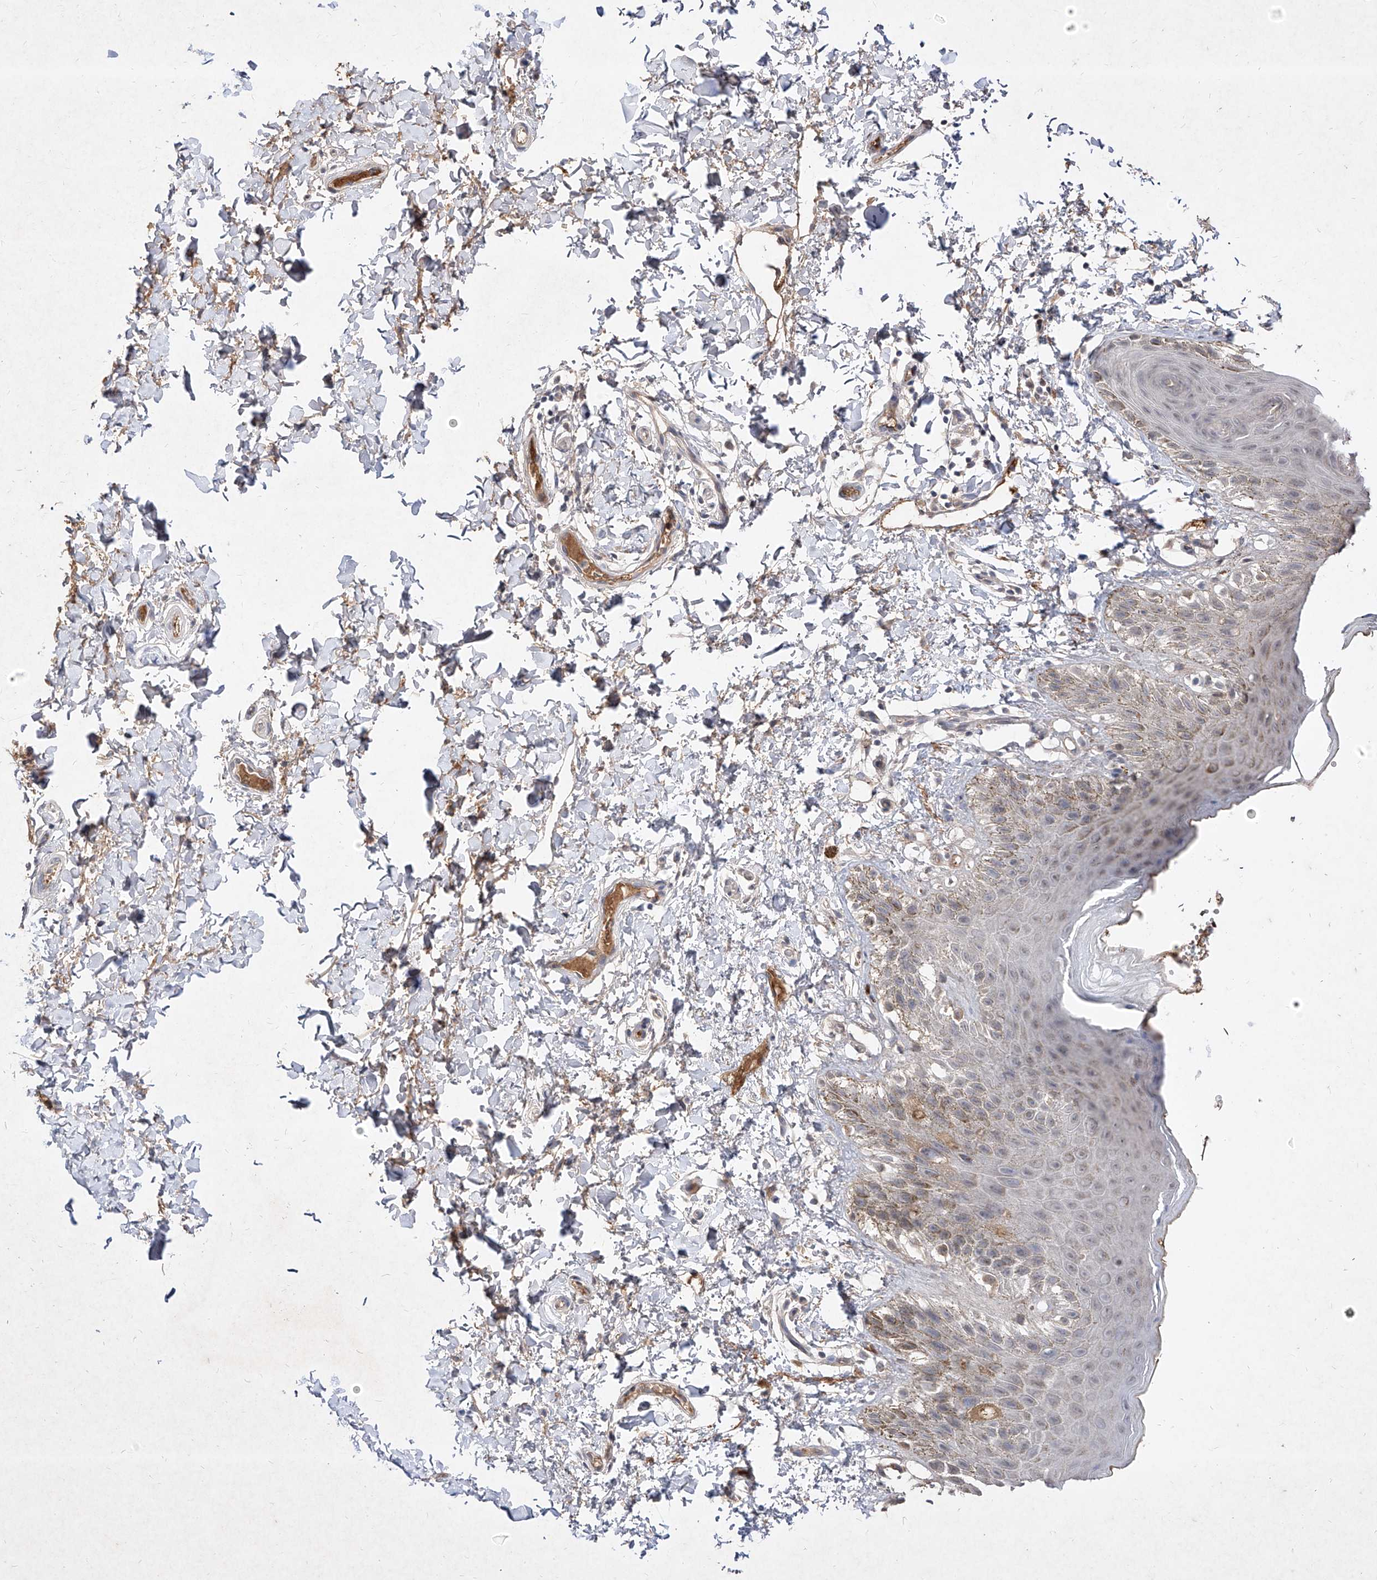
{"staining": {"intensity": "weak", "quantity": "<25%", "location": "cytoplasmic/membranous"}, "tissue": "skin", "cell_type": "Epidermal cells", "image_type": "normal", "snomed": [{"axis": "morphology", "description": "Normal tissue, NOS"}, {"axis": "topography", "description": "Anal"}], "caption": "Immunohistochemical staining of unremarkable skin demonstrates no significant expression in epidermal cells. (Stains: DAB immunohistochemistry (IHC) with hematoxylin counter stain, Microscopy: brightfield microscopy at high magnification).", "gene": "C4A", "patient": {"sex": "male", "age": 44}}